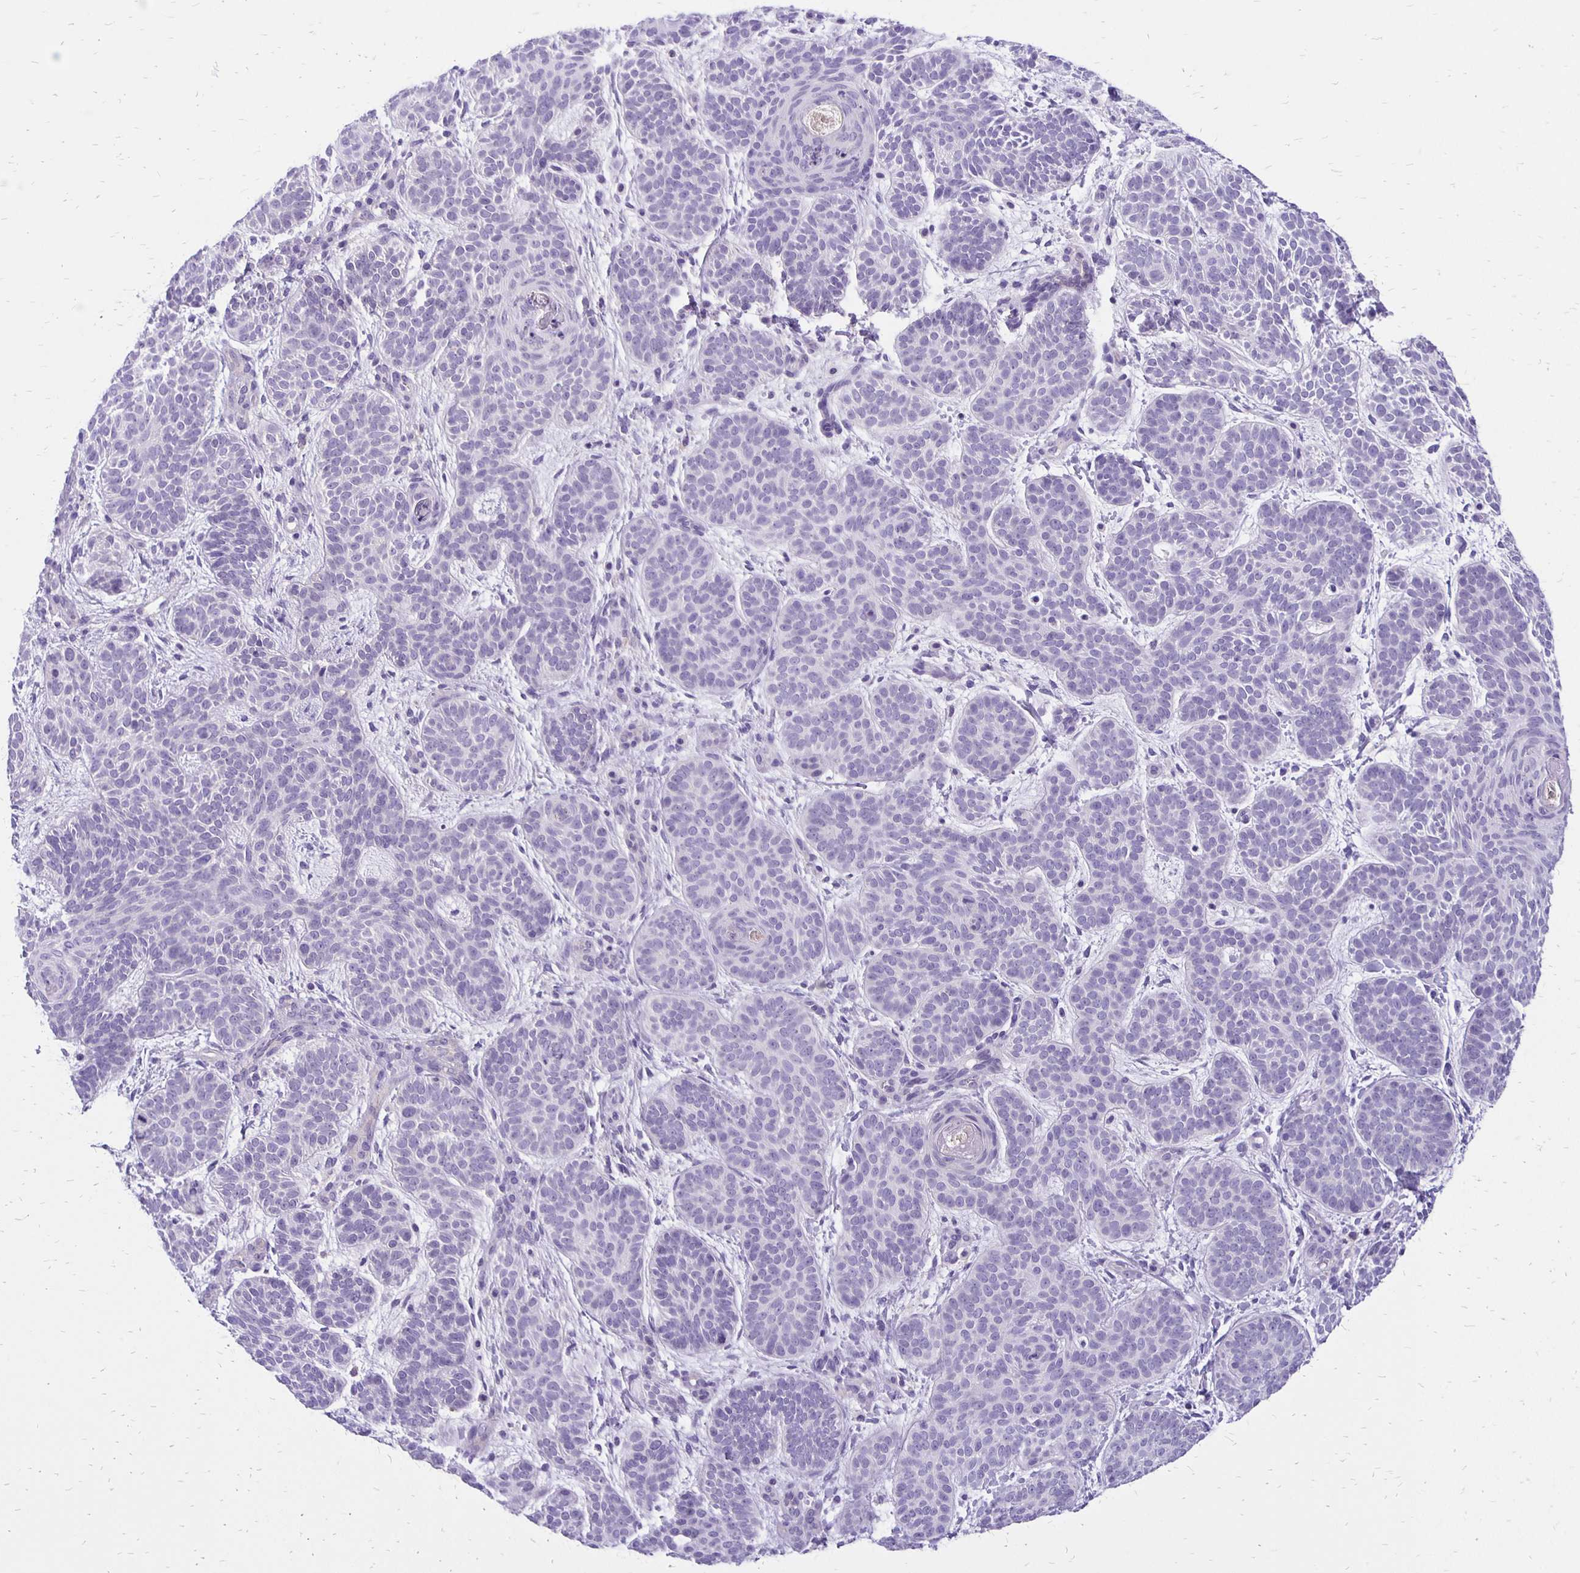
{"staining": {"intensity": "negative", "quantity": "none", "location": "none"}, "tissue": "skin cancer", "cell_type": "Tumor cells", "image_type": "cancer", "snomed": [{"axis": "morphology", "description": "Basal cell carcinoma"}, {"axis": "topography", "description": "Skin"}], "caption": "Immunohistochemical staining of human basal cell carcinoma (skin) exhibits no significant staining in tumor cells.", "gene": "ANKRD45", "patient": {"sex": "female", "age": 82}}